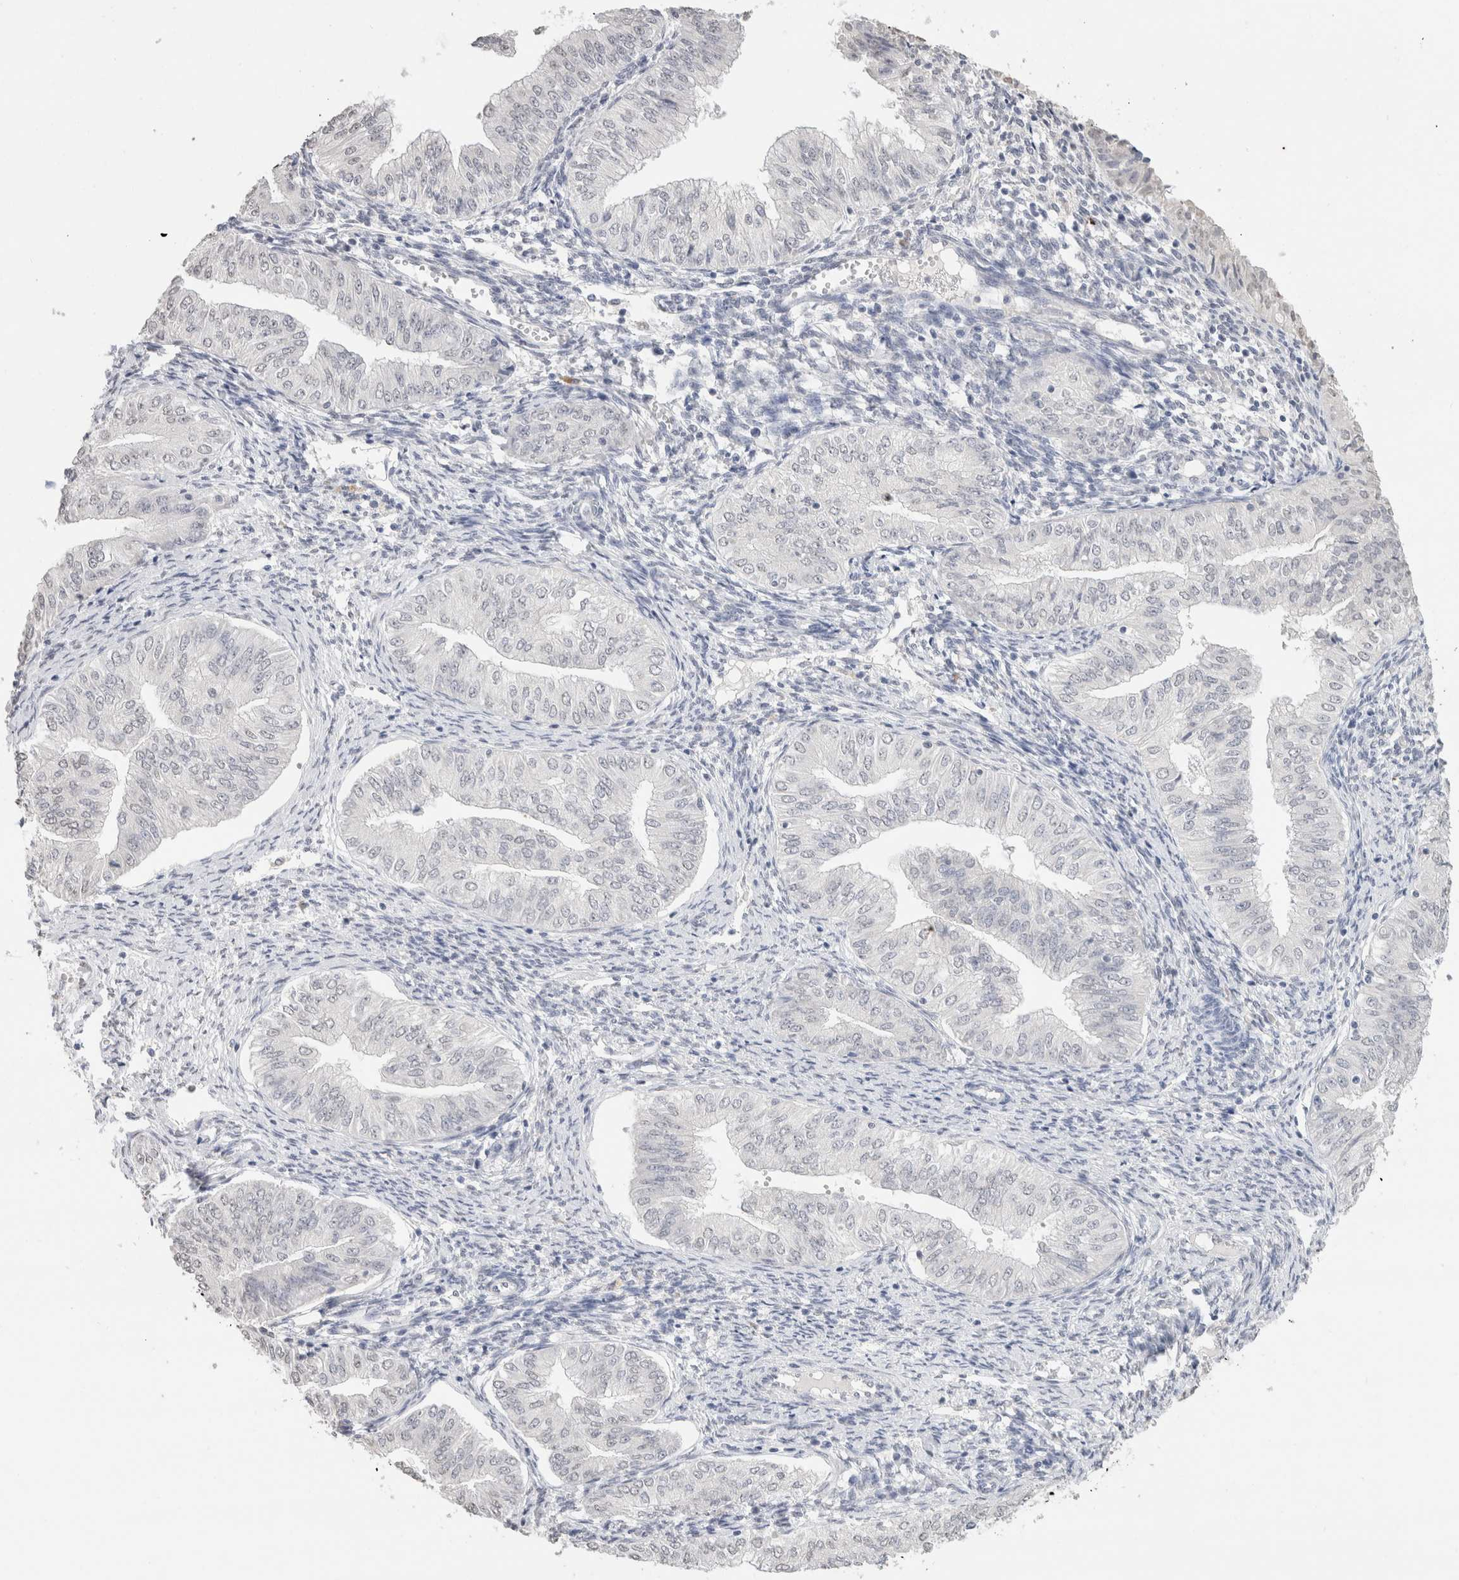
{"staining": {"intensity": "negative", "quantity": "none", "location": "none"}, "tissue": "endometrial cancer", "cell_type": "Tumor cells", "image_type": "cancer", "snomed": [{"axis": "morphology", "description": "Normal tissue, NOS"}, {"axis": "morphology", "description": "Adenocarcinoma, NOS"}, {"axis": "topography", "description": "Endometrium"}], "caption": "Tumor cells show no significant positivity in adenocarcinoma (endometrial).", "gene": "CD80", "patient": {"sex": "female", "age": 53}}